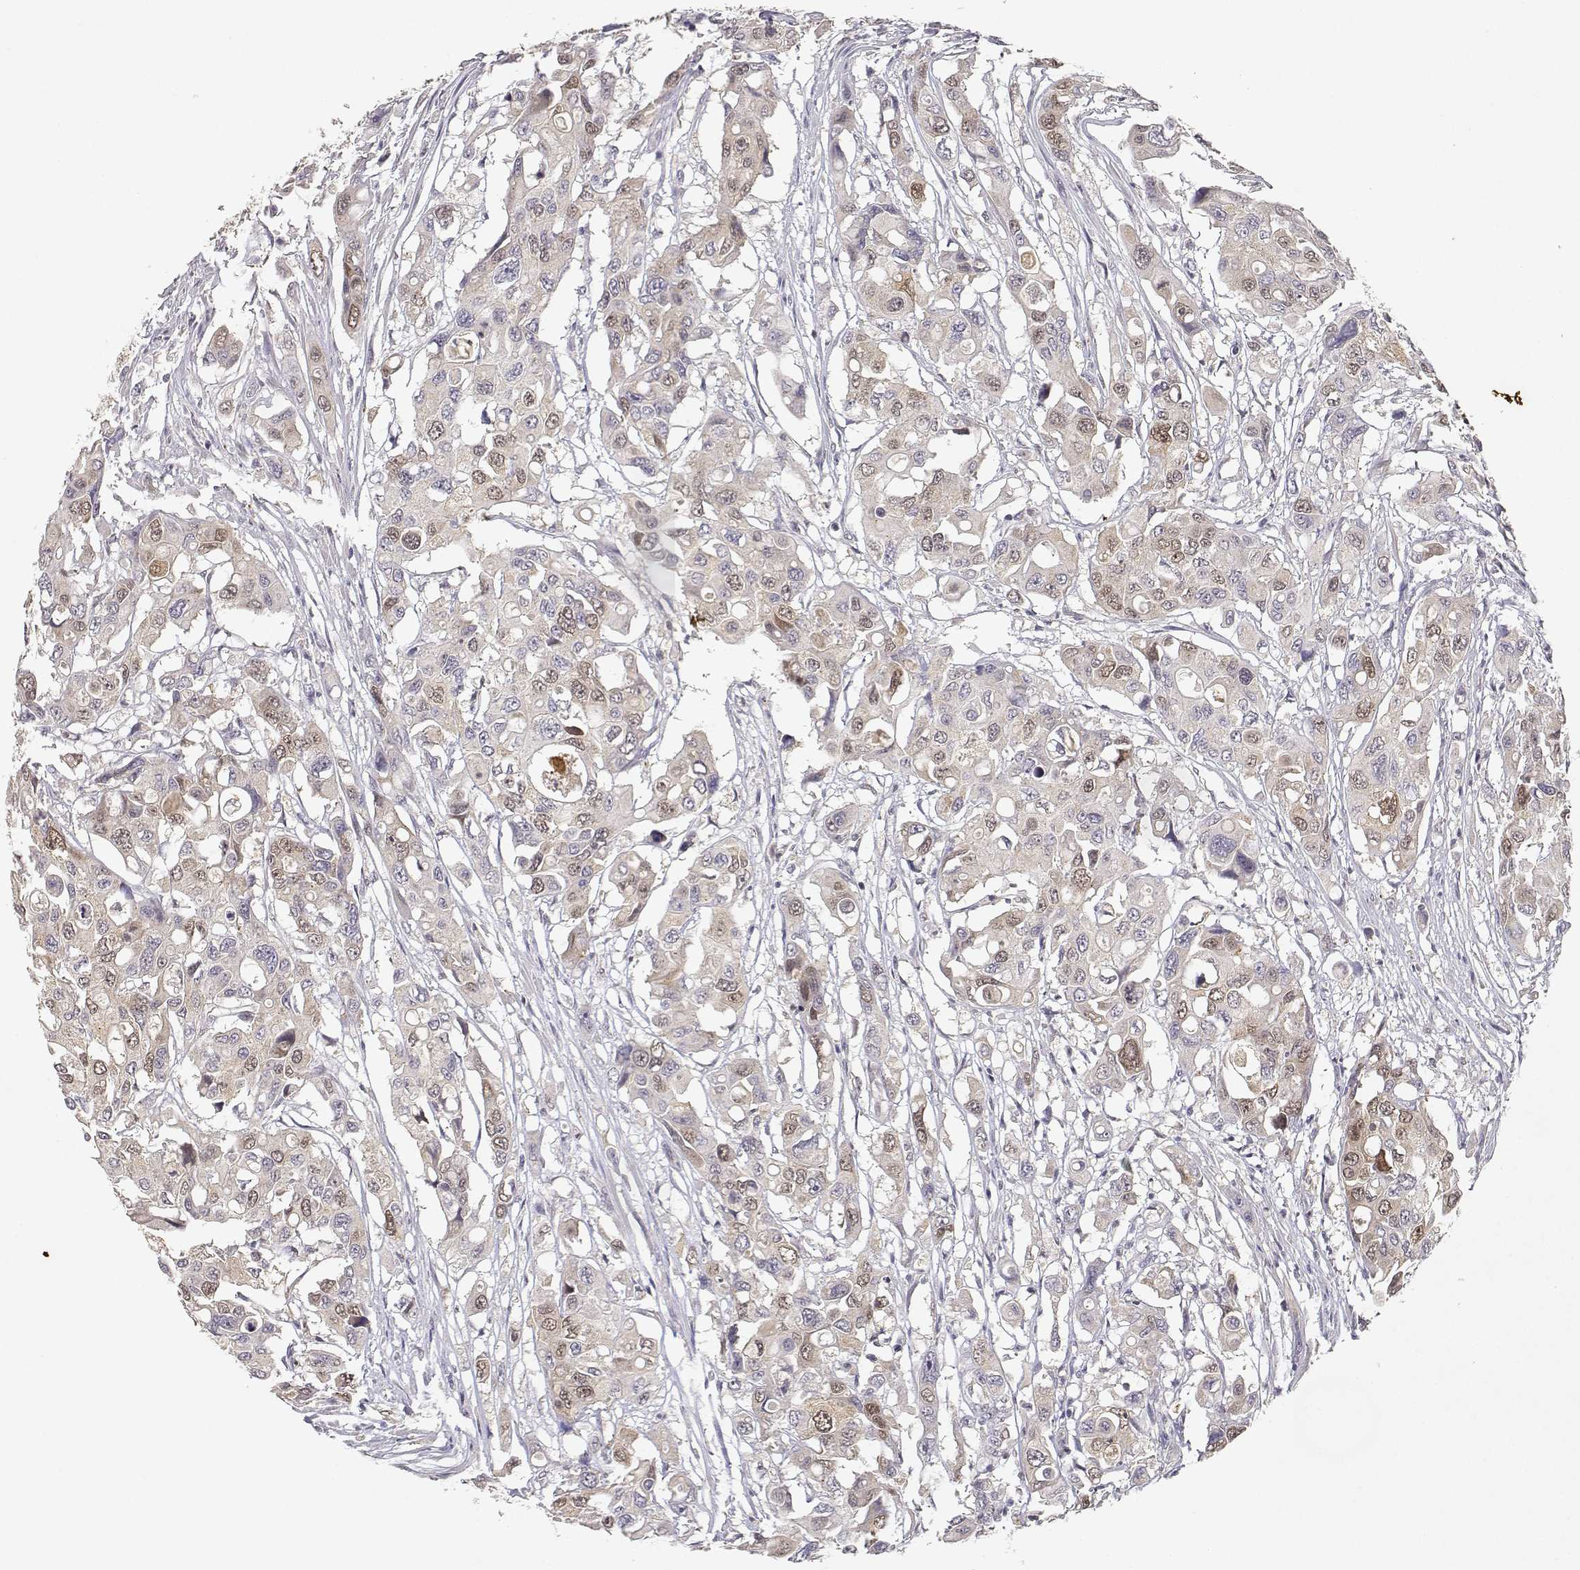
{"staining": {"intensity": "weak", "quantity": ">75%", "location": "cytoplasmic/membranous,nuclear"}, "tissue": "colorectal cancer", "cell_type": "Tumor cells", "image_type": "cancer", "snomed": [{"axis": "morphology", "description": "Adenocarcinoma, NOS"}, {"axis": "topography", "description": "Colon"}], "caption": "Brown immunohistochemical staining in colorectal cancer (adenocarcinoma) displays weak cytoplasmic/membranous and nuclear staining in approximately >75% of tumor cells.", "gene": "RAD51", "patient": {"sex": "male", "age": 77}}